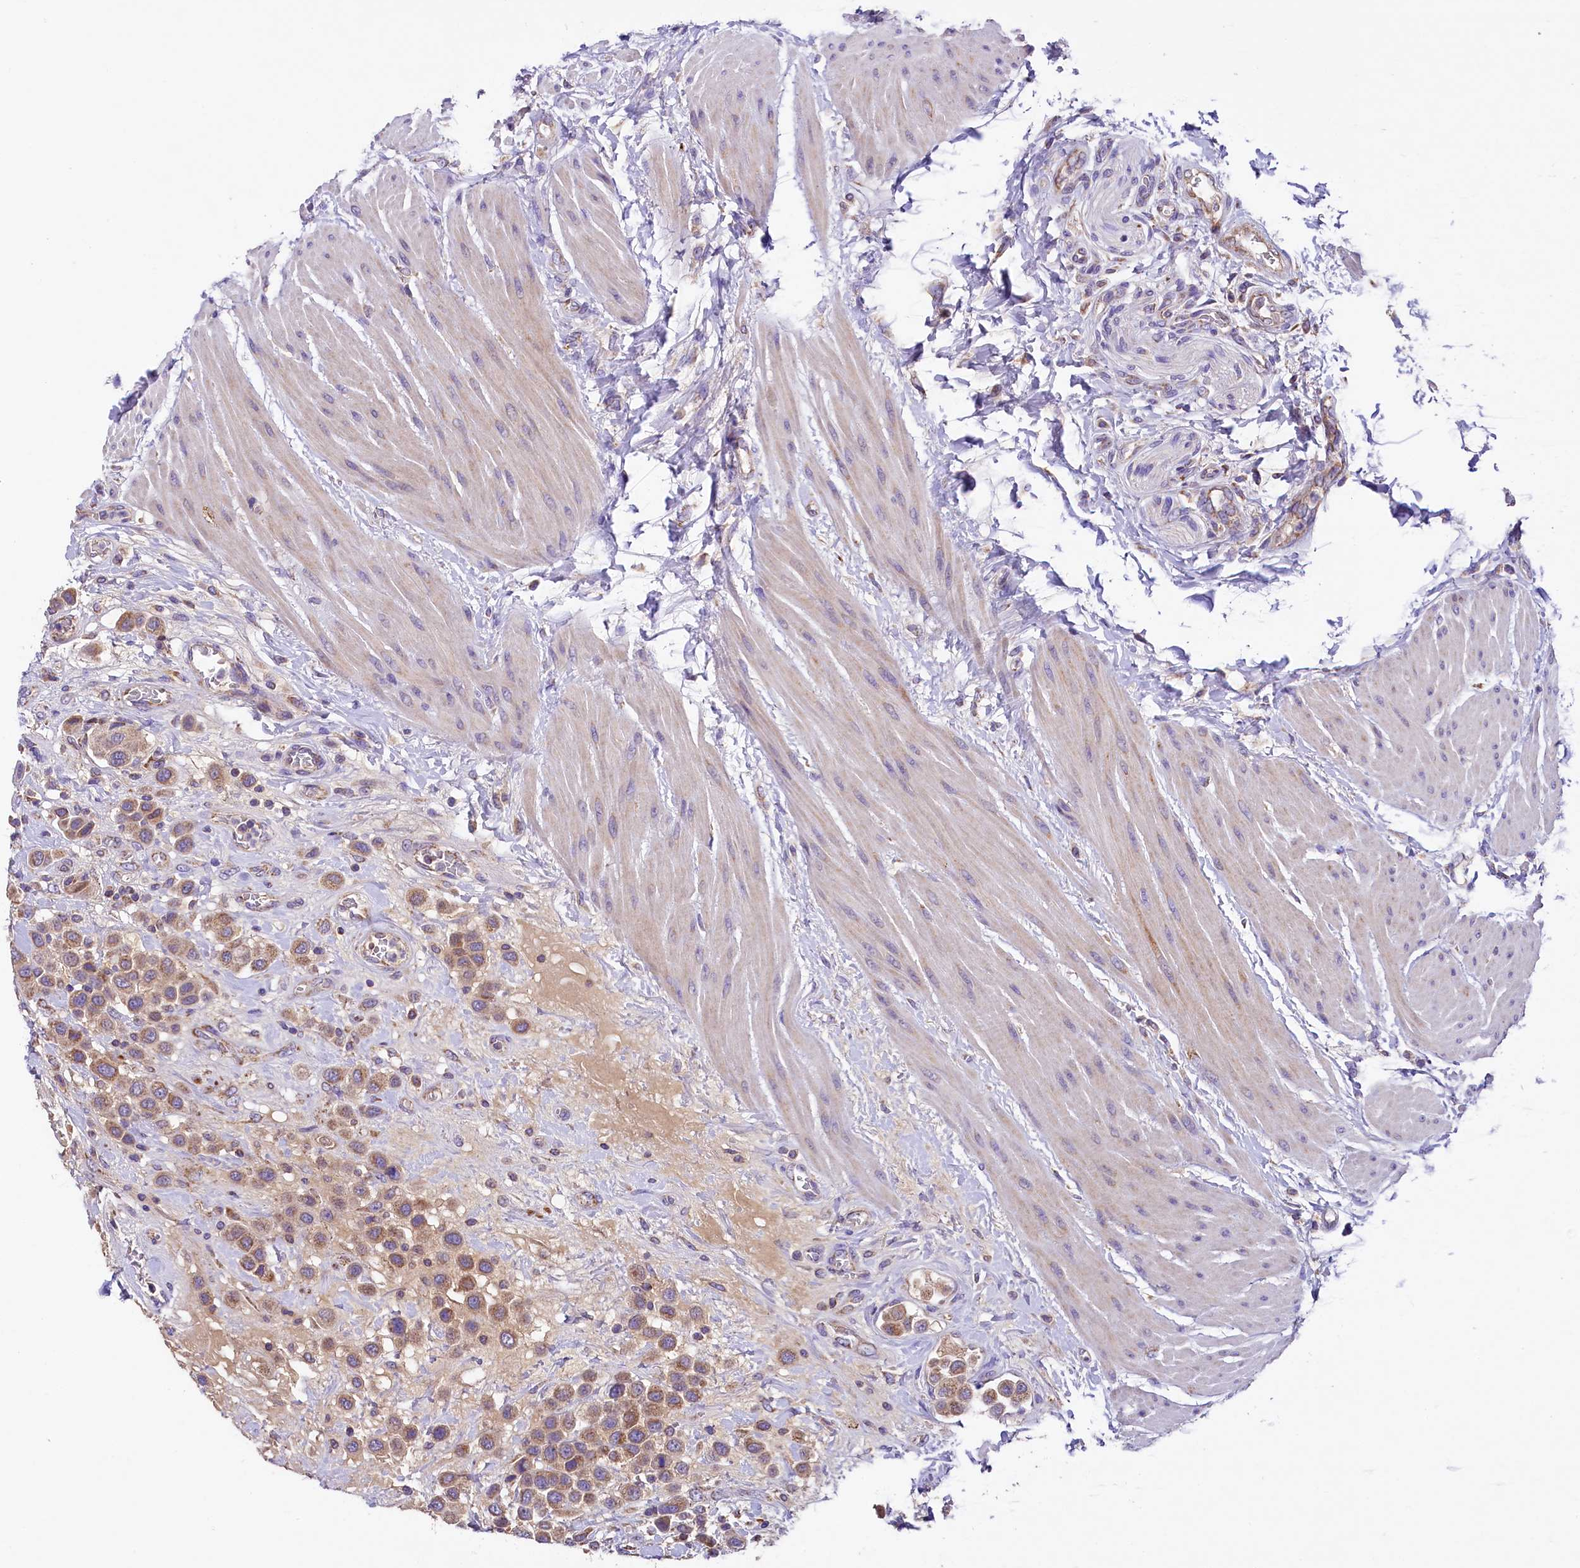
{"staining": {"intensity": "moderate", "quantity": ">75%", "location": "cytoplasmic/membranous"}, "tissue": "urothelial cancer", "cell_type": "Tumor cells", "image_type": "cancer", "snomed": [{"axis": "morphology", "description": "Urothelial carcinoma, High grade"}, {"axis": "topography", "description": "Urinary bladder"}], "caption": "Human urothelial carcinoma (high-grade) stained with a protein marker reveals moderate staining in tumor cells.", "gene": "PMPCB", "patient": {"sex": "male", "age": 50}}